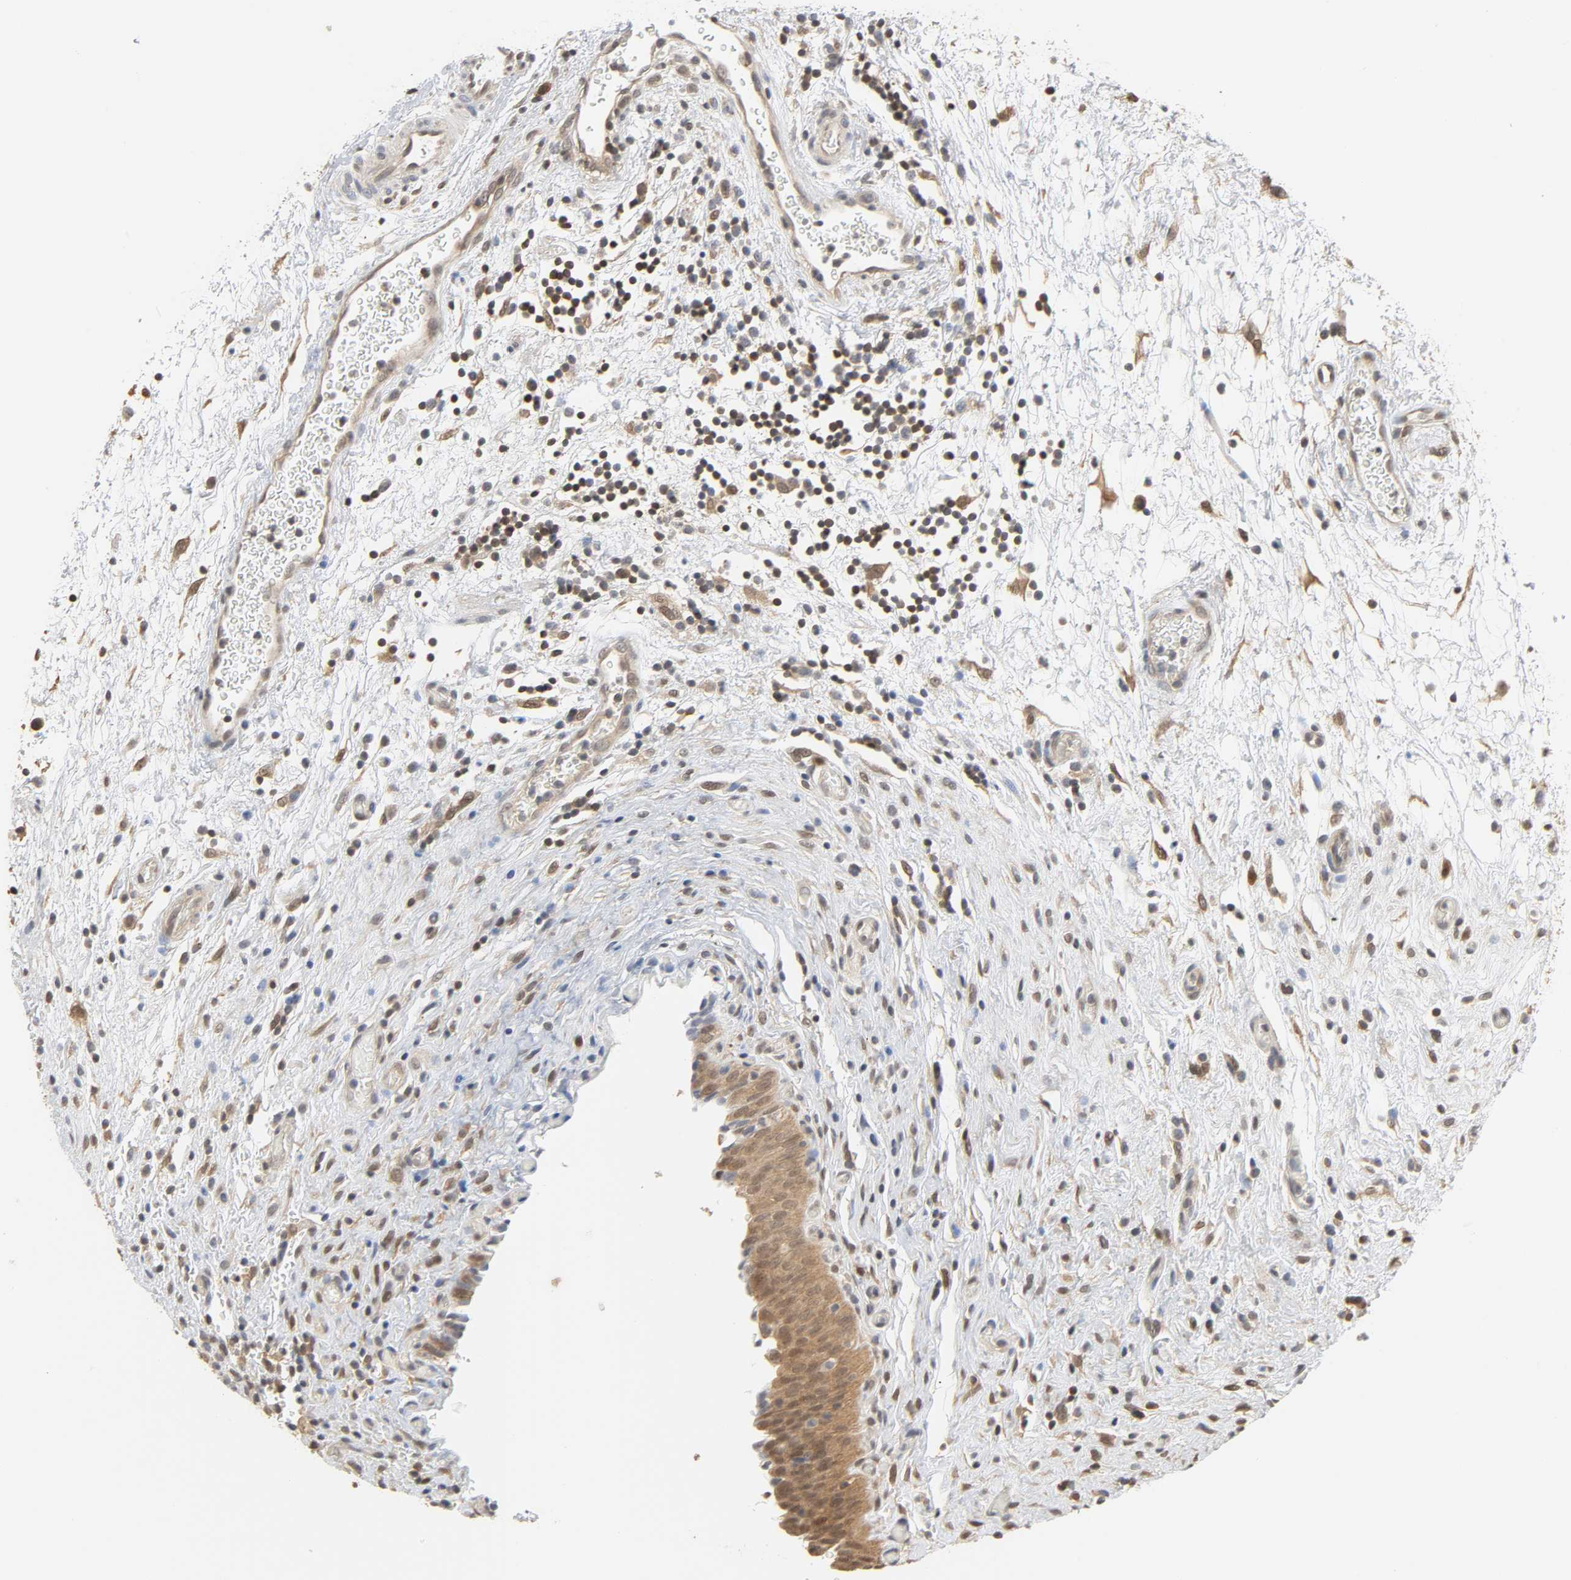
{"staining": {"intensity": "moderate", "quantity": ">75%", "location": "cytoplasmic/membranous"}, "tissue": "urinary bladder", "cell_type": "Urothelial cells", "image_type": "normal", "snomed": [{"axis": "morphology", "description": "Normal tissue, NOS"}, {"axis": "topography", "description": "Urinary bladder"}], "caption": "Approximately >75% of urothelial cells in benign urinary bladder show moderate cytoplasmic/membranous protein staining as visualized by brown immunohistochemical staining.", "gene": "MIF", "patient": {"sex": "male", "age": 51}}